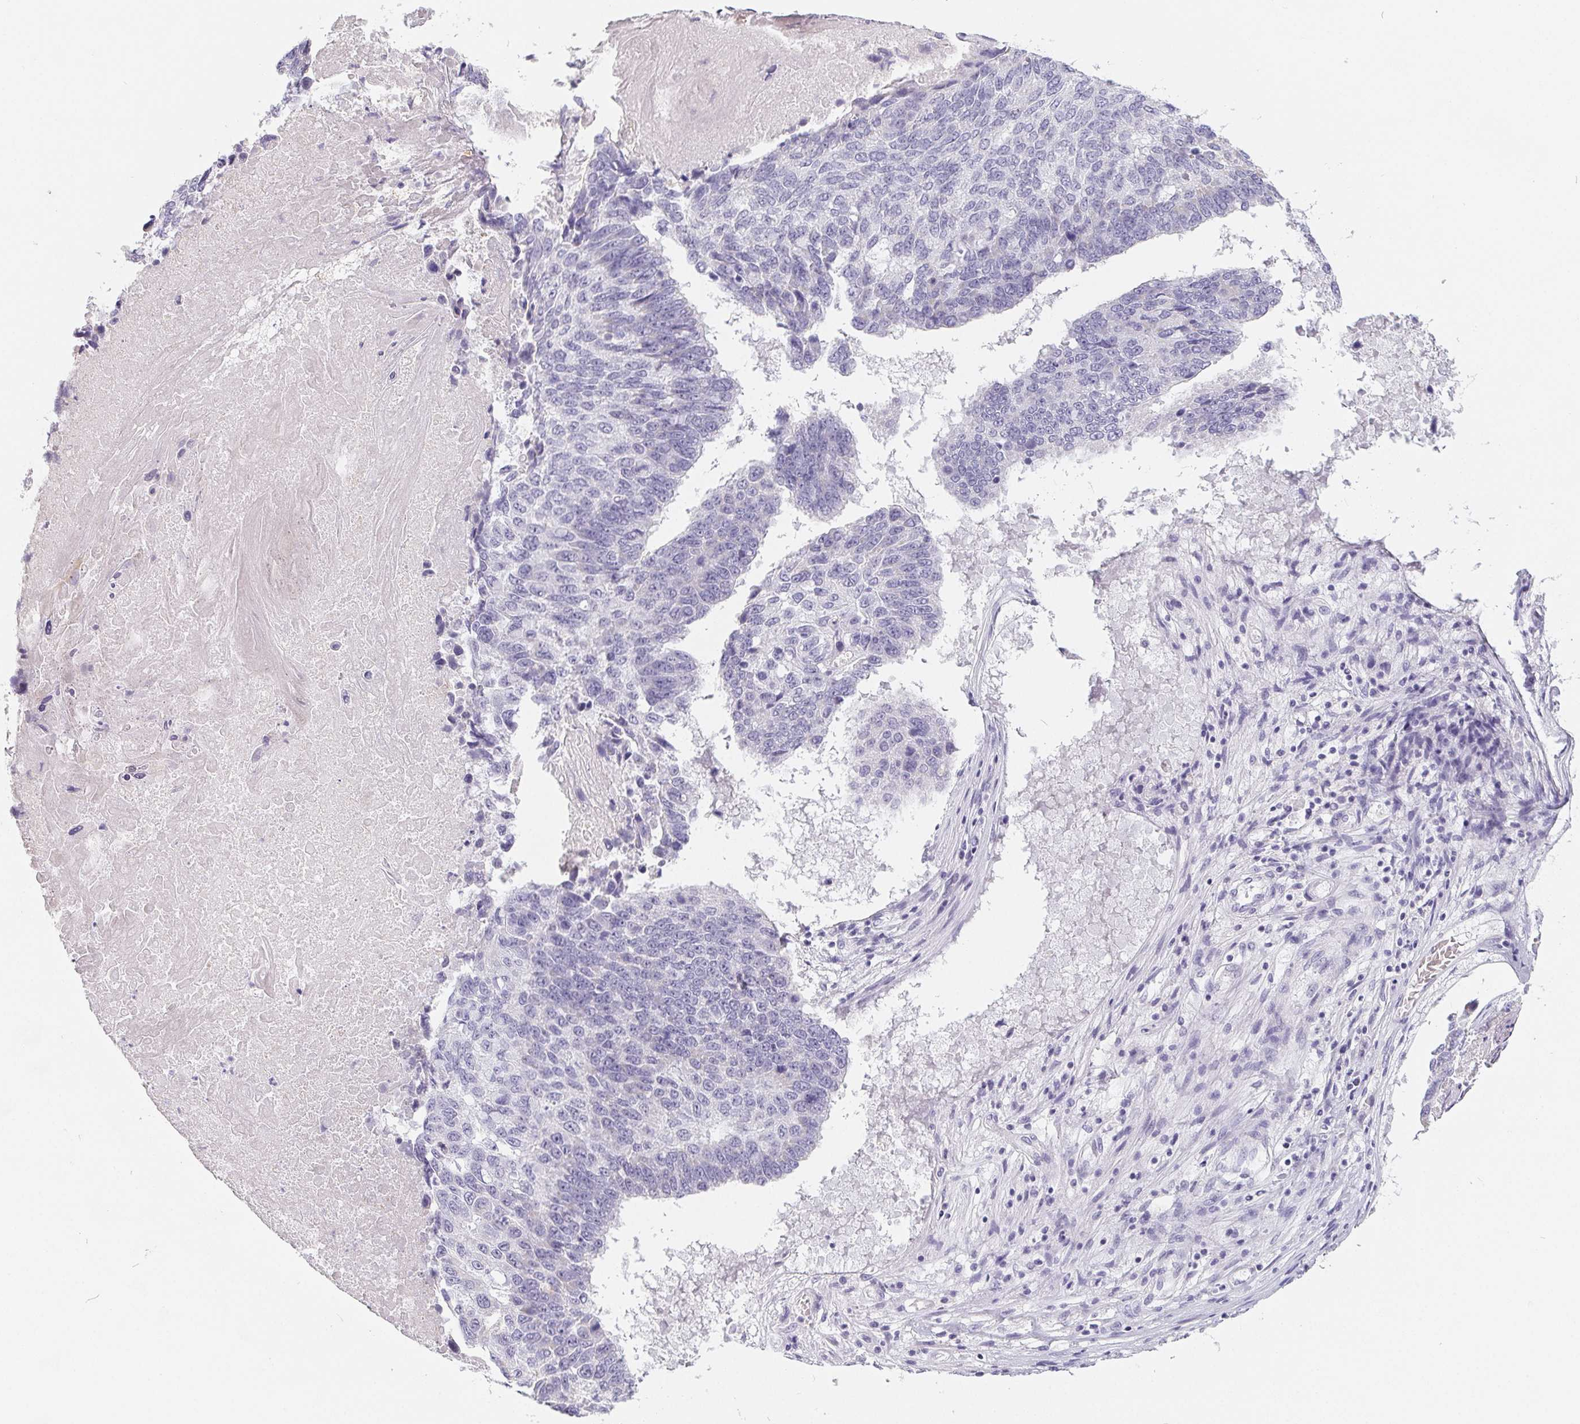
{"staining": {"intensity": "negative", "quantity": "none", "location": "none"}, "tissue": "lung cancer", "cell_type": "Tumor cells", "image_type": "cancer", "snomed": [{"axis": "morphology", "description": "Squamous cell carcinoma, NOS"}, {"axis": "topography", "description": "Lung"}], "caption": "Protein analysis of lung cancer (squamous cell carcinoma) demonstrates no significant staining in tumor cells. The staining is performed using DAB (3,3'-diaminobenzidine) brown chromogen with nuclei counter-stained in using hematoxylin.", "gene": "FDX1", "patient": {"sex": "male", "age": 73}}